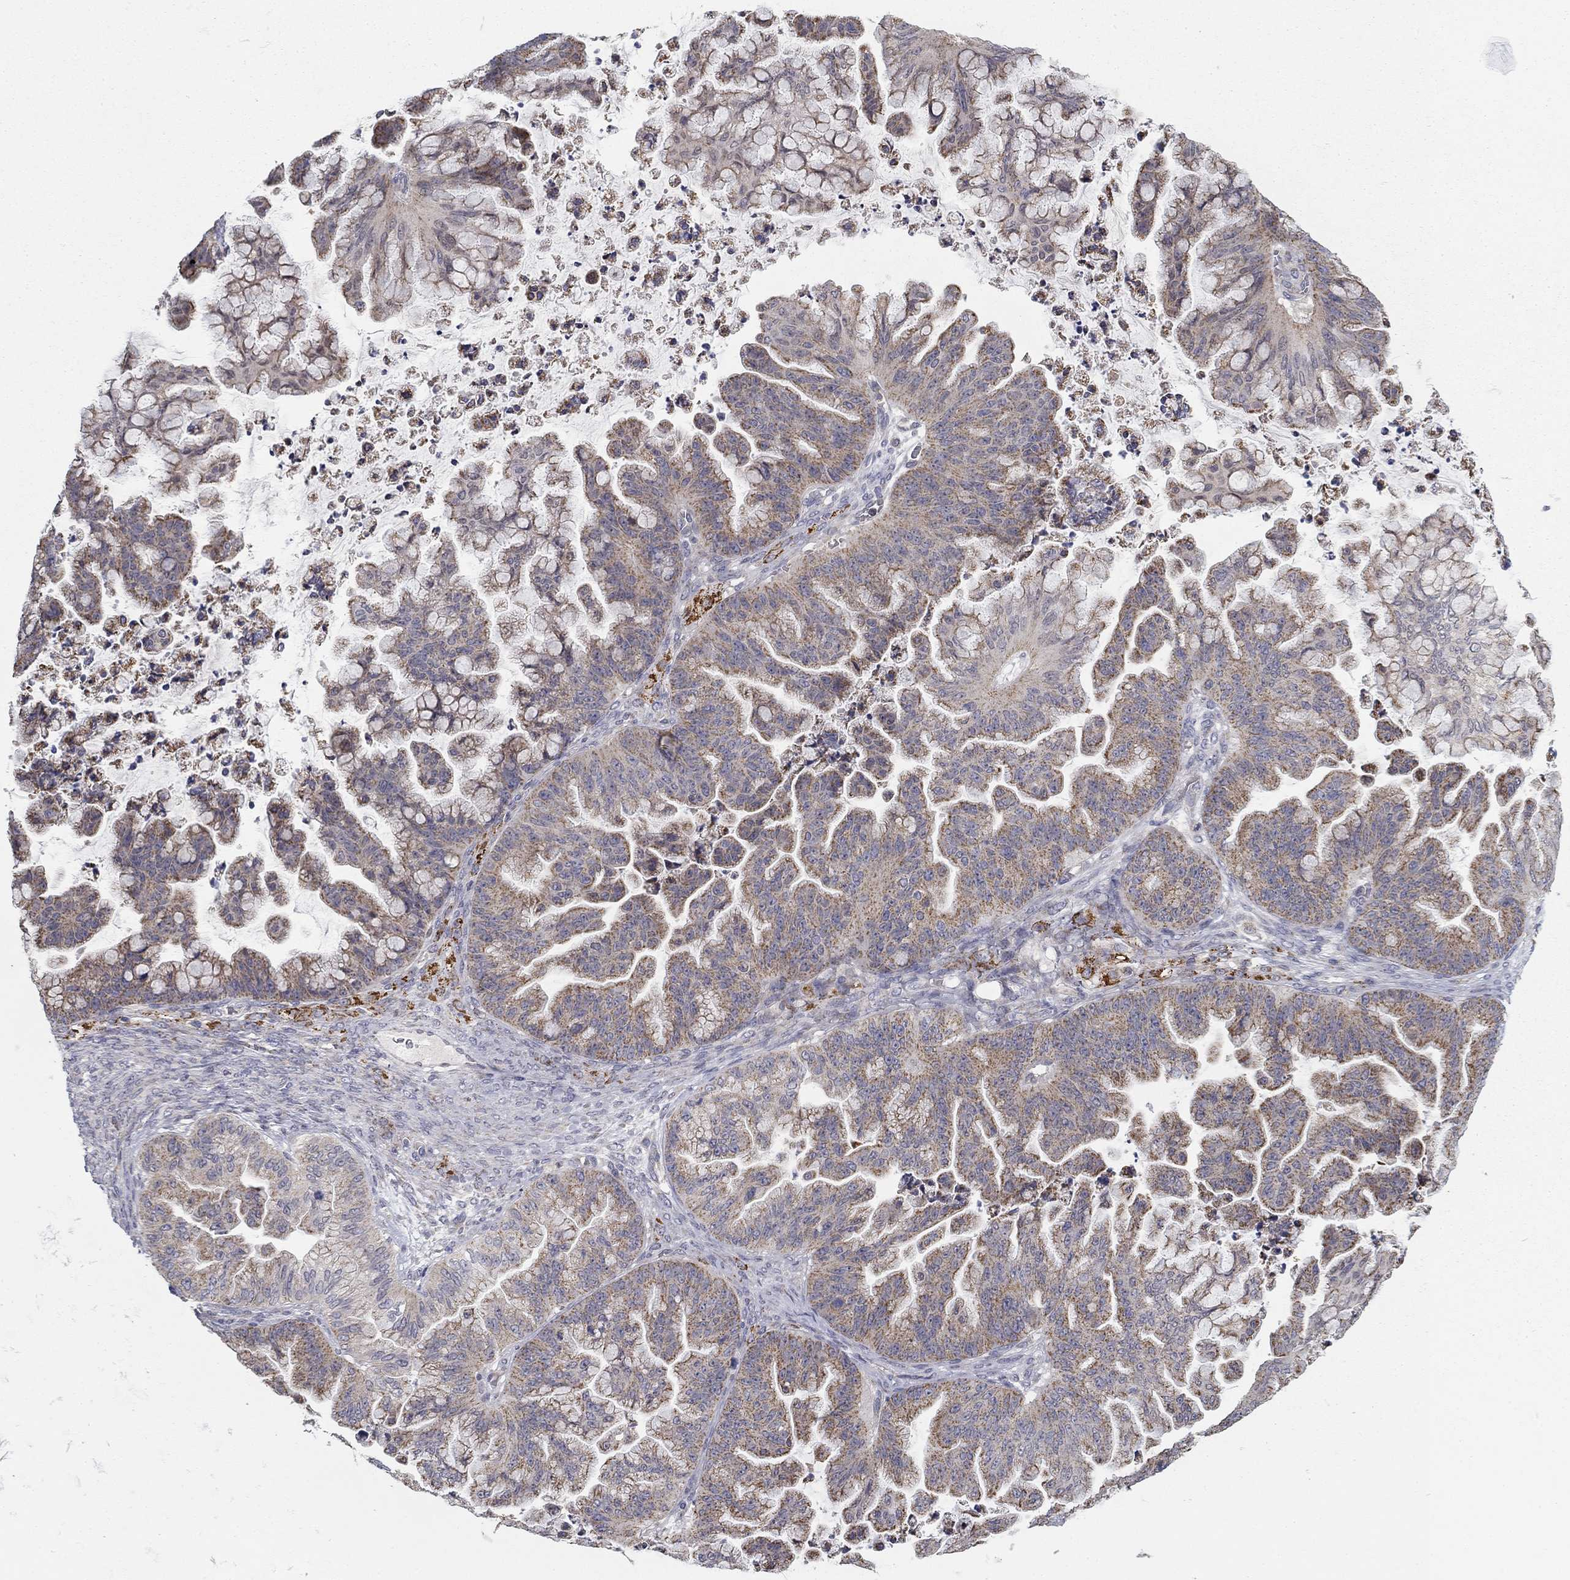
{"staining": {"intensity": "moderate", "quantity": "<25%", "location": "cytoplasmic/membranous"}, "tissue": "ovarian cancer", "cell_type": "Tumor cells", "image_type": "cancer", "snomed": [{"axis": "morphology", "description": "Cystadenocarcinoma, mucinous, NOS"}, {"axis": "topography", "description": "Ovary"}], "caption": "This histopathology image exhibits ovarian cancer stained with immunohistochemistry to label a protein in brown. The cytoplasmic/membranous of tumor cells show moderate positivity for the protein. Nuclei are counter-stained blue.", "gene": "SLC2A9", "patient": {"sex": "female", "age": 67}}